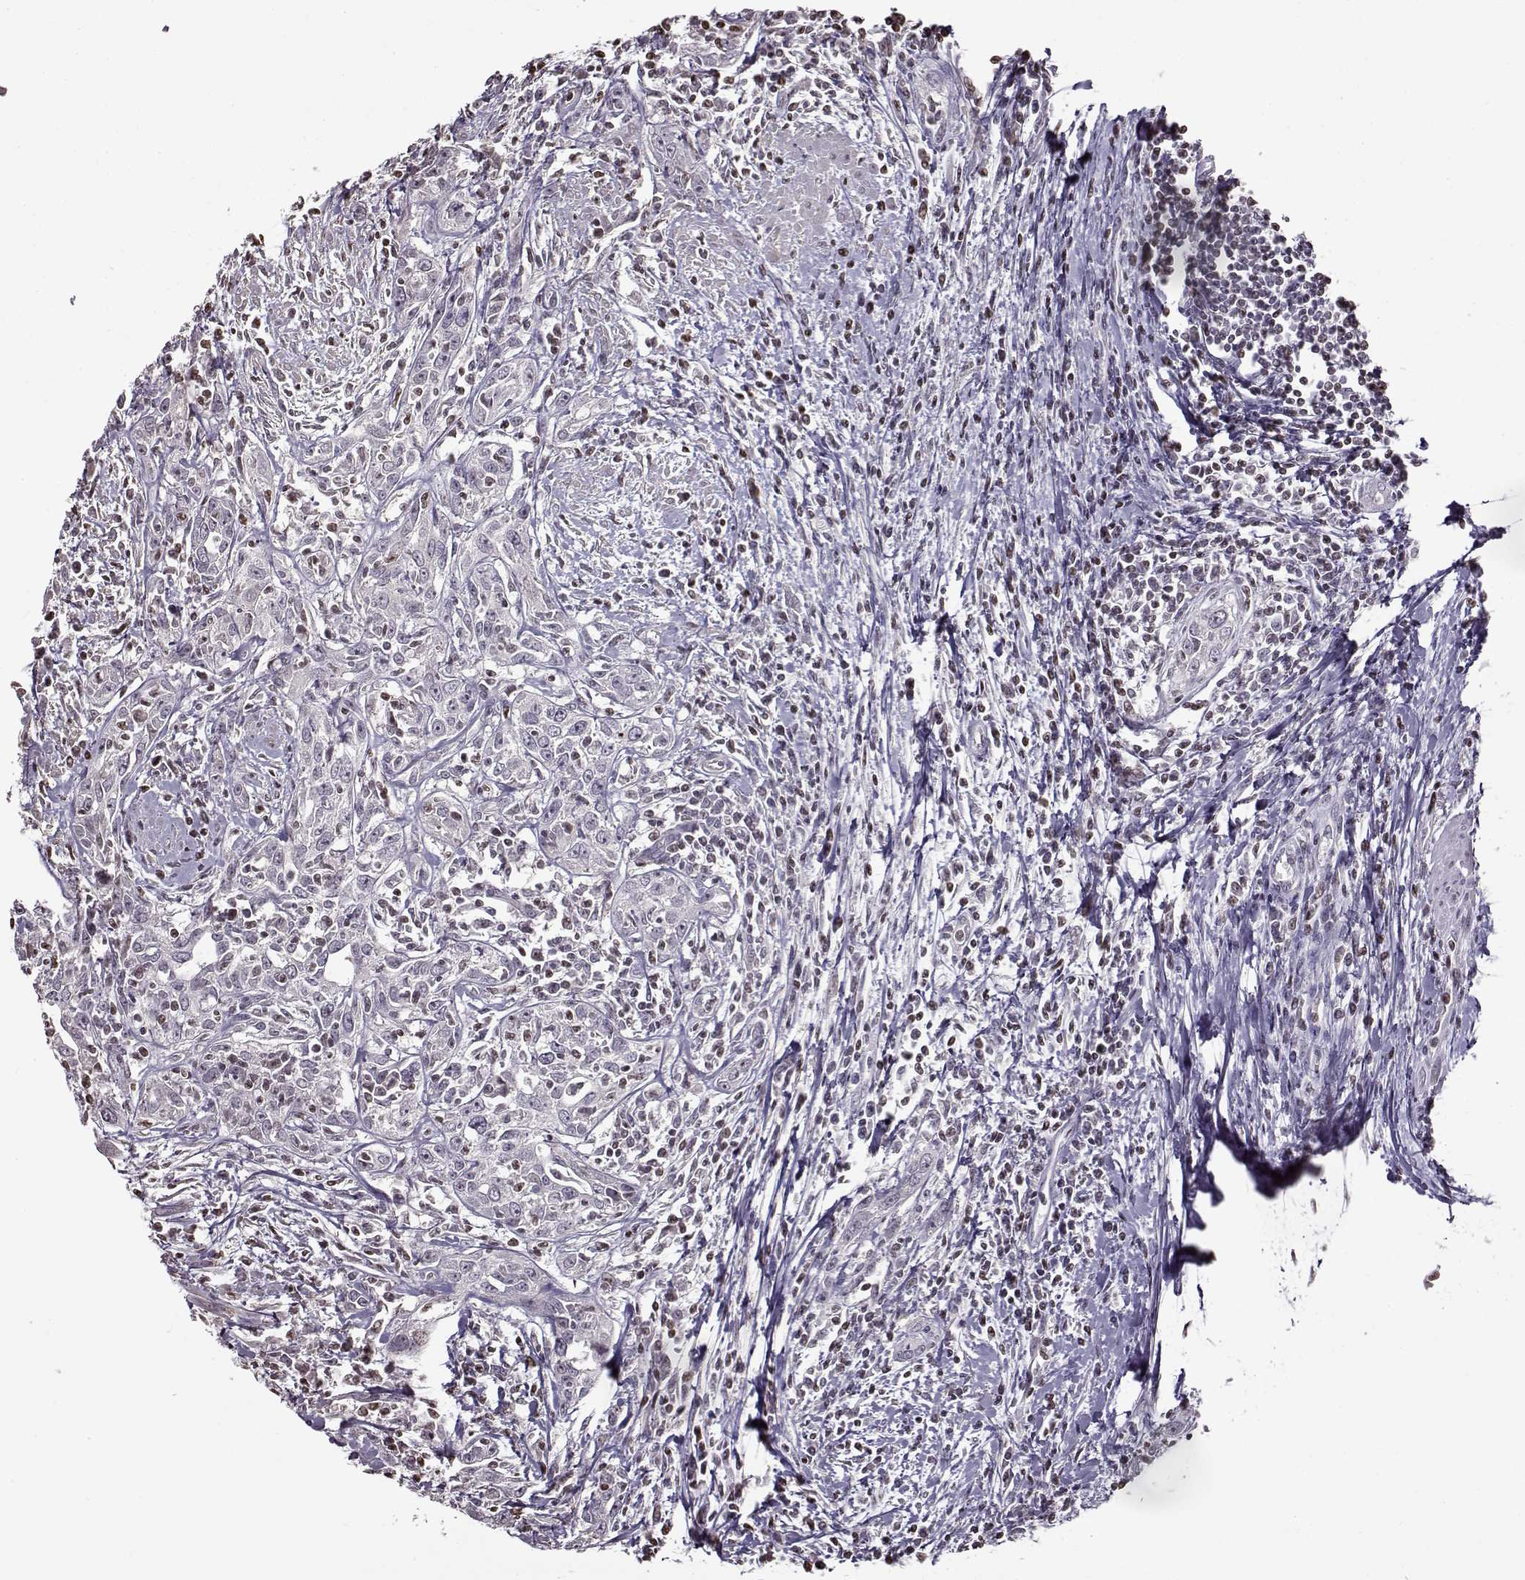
{"staining": {"intensity": "negative", "quantity": "none", "location": "none"}, "tissue": "urothelial cancer", "cell_type": "Tumor cells", "image_type": "cancer", "snomed": [{"axis": "morphology", "description": "Urothelial carcinoma, High grade"}, {"axis": "topography", "description": "Urinary bladder"}], "caption": "Immunohistochemistry (IHC) micrograph of neoplastic tissue: human urothelial carcinoma (high-grade) stained with DAB shows no significant protein expression in tumor cells. (Stains: DAB immunohistochemistry with hematoxylin counter stain, Microscopy: brightfield microscopy at high magnification).", "gene": "FSHB", "patient": {"sex": "male", "age": 83}}